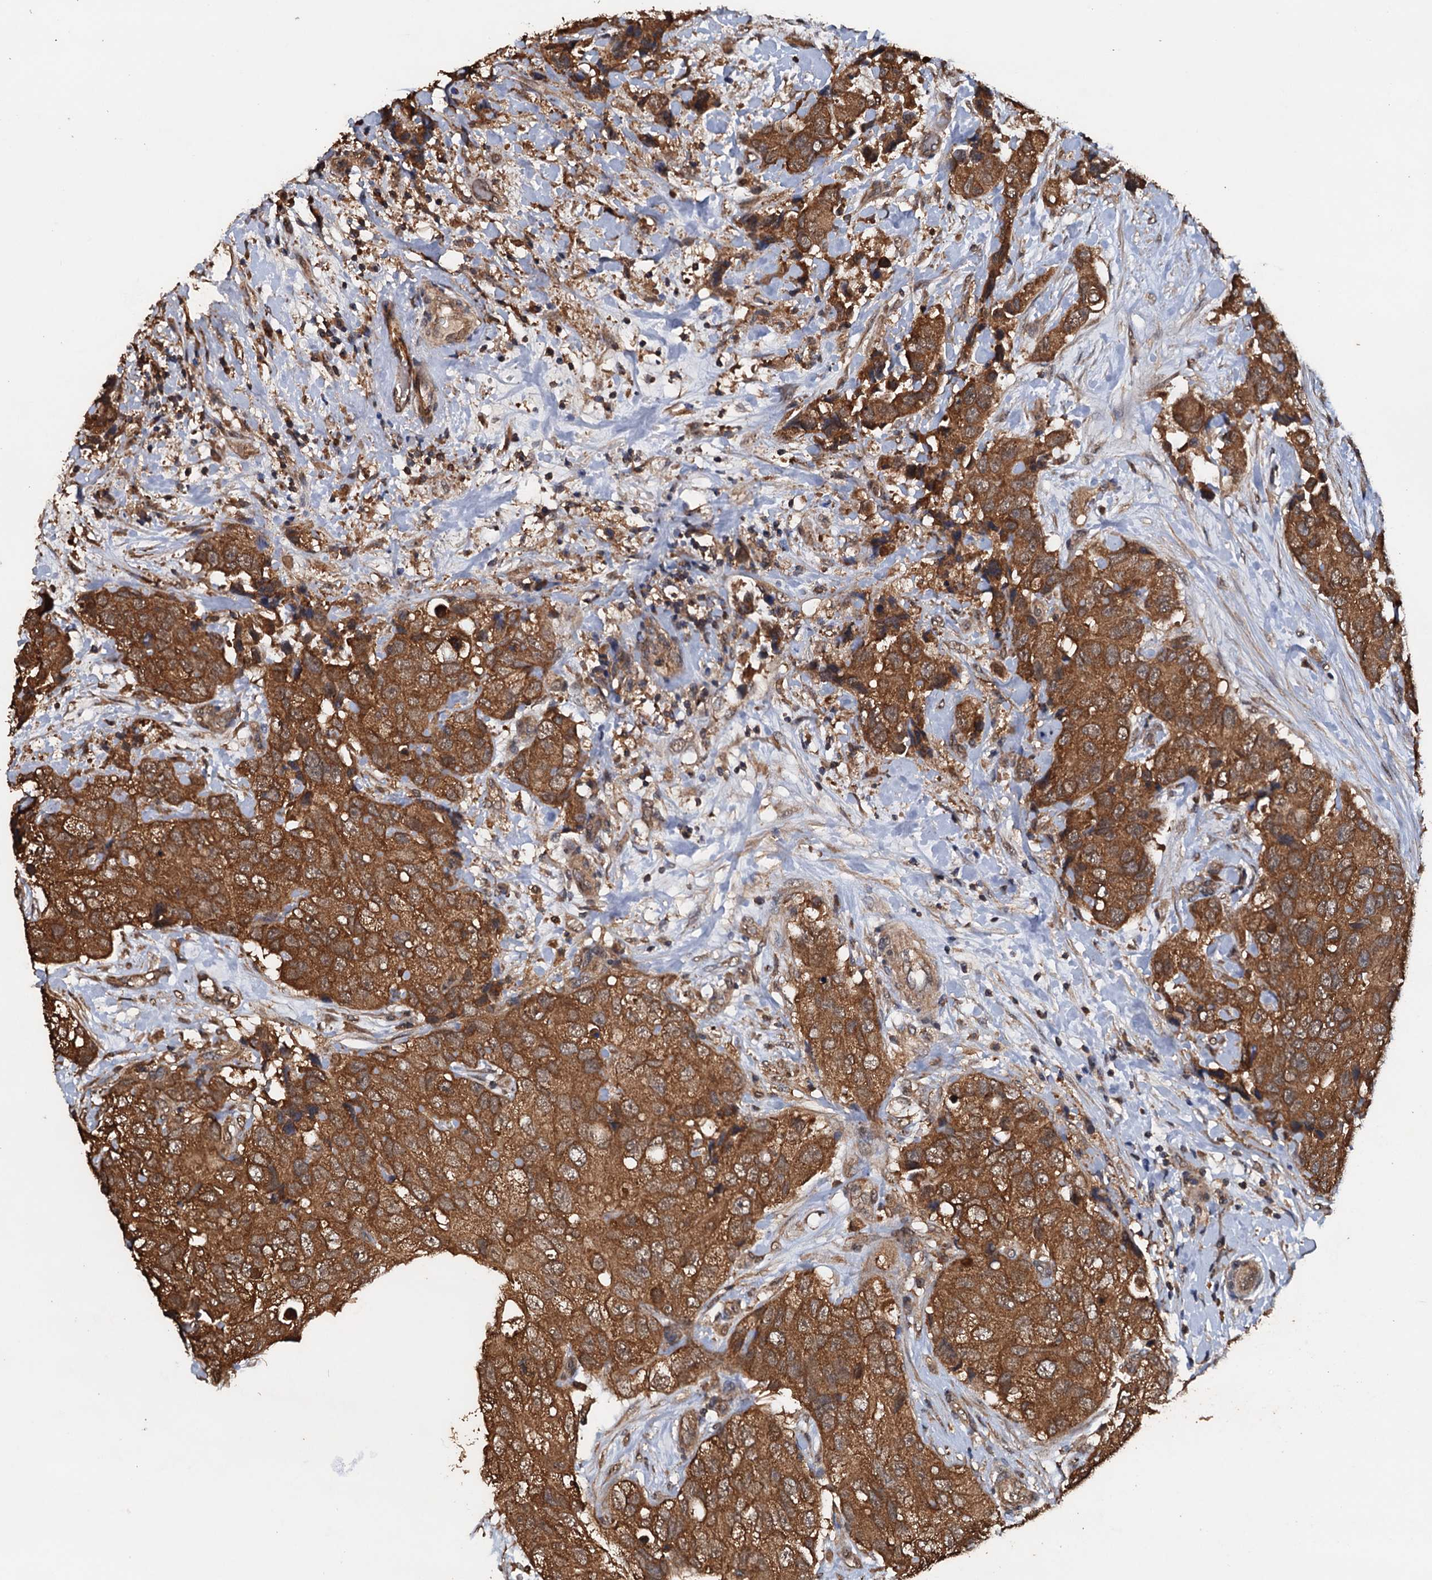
{"staining": {"intensity": "moderate", "quantity": ">75%", "location": "cytoplasmic/membranous"}, "tissue": "breast cancer", "cell_type": "Tumor cells", "image_type": "cancer", "snomed": [{"axis": "morphology", "description": "Duct carcinoma"}, {"axis": "topography", "description": "Breast"}], "caption": "Tumor cells exhibit moderate cytoplasmic/membranous expression in approximately >75% of cells in breast cancer (intraductal carcinoma). The staining was performed using DAB, with brown indicating positive protein expression. Nuclei are stained blue with hematoxylin.", "gene": "PSMD9", "patient": {"sex": "female", "age": 62}}